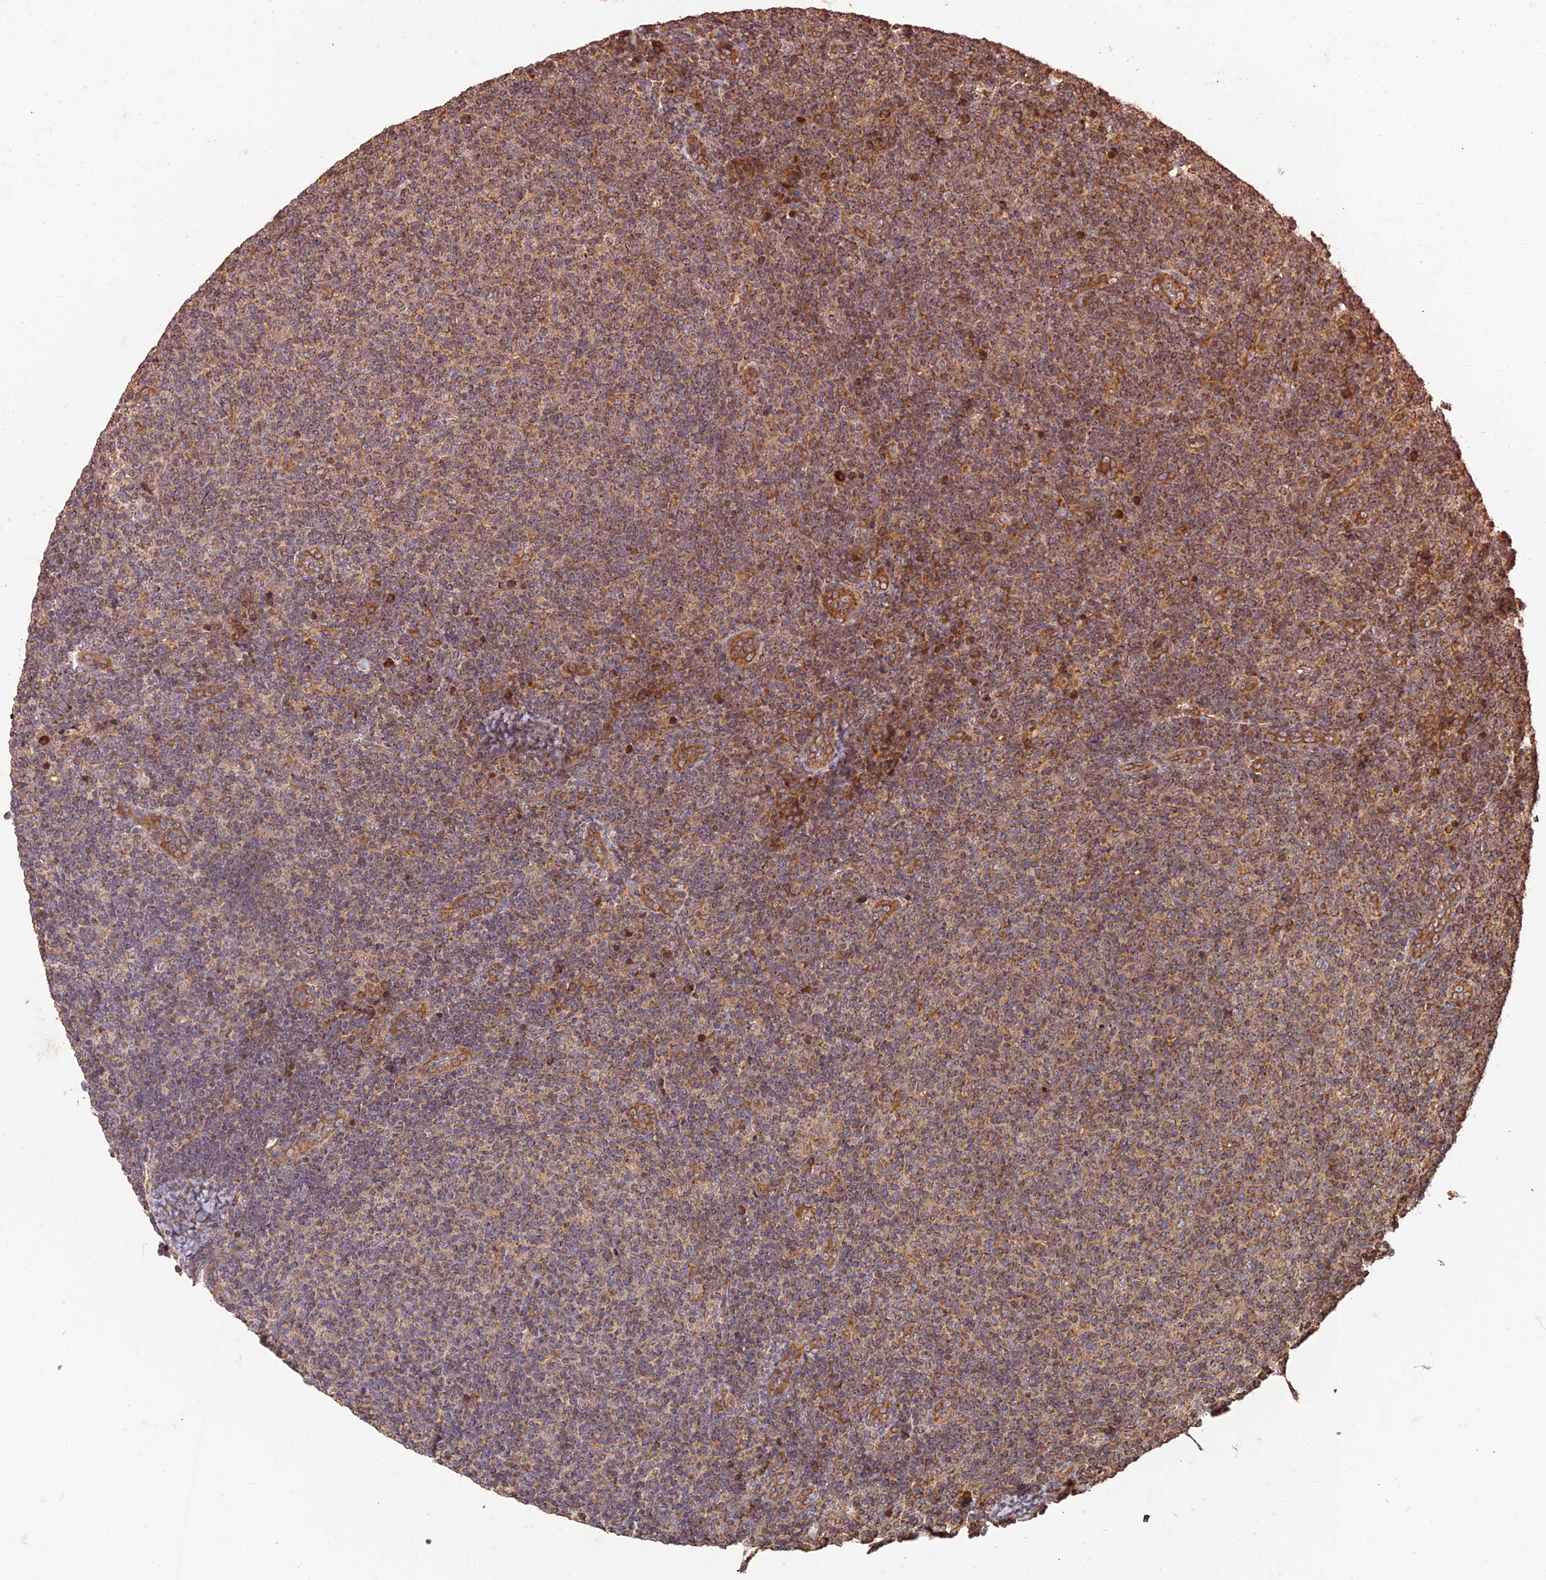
{"staining": {"intensity": "moderate", "quantity": ">75%", "location": "cytoplasmic/membranous"}, "tissue": "lymphoma", "cell_type": "Tumor cells", "image_type": "cancer", "snomed": [{"axis": "morphology", "description": "Malignant lymphoma, non-Hodgkin's type, Low grade"}, {"axis": "topography", "description": "Lymph node"}], "caption": "Lymphoma stained for a protein exhibits moderate cytoplasmic/membranous positivity in tumor cells.", "gene": "CORO1C", "patient": {"sex": "male", "age": 66}}